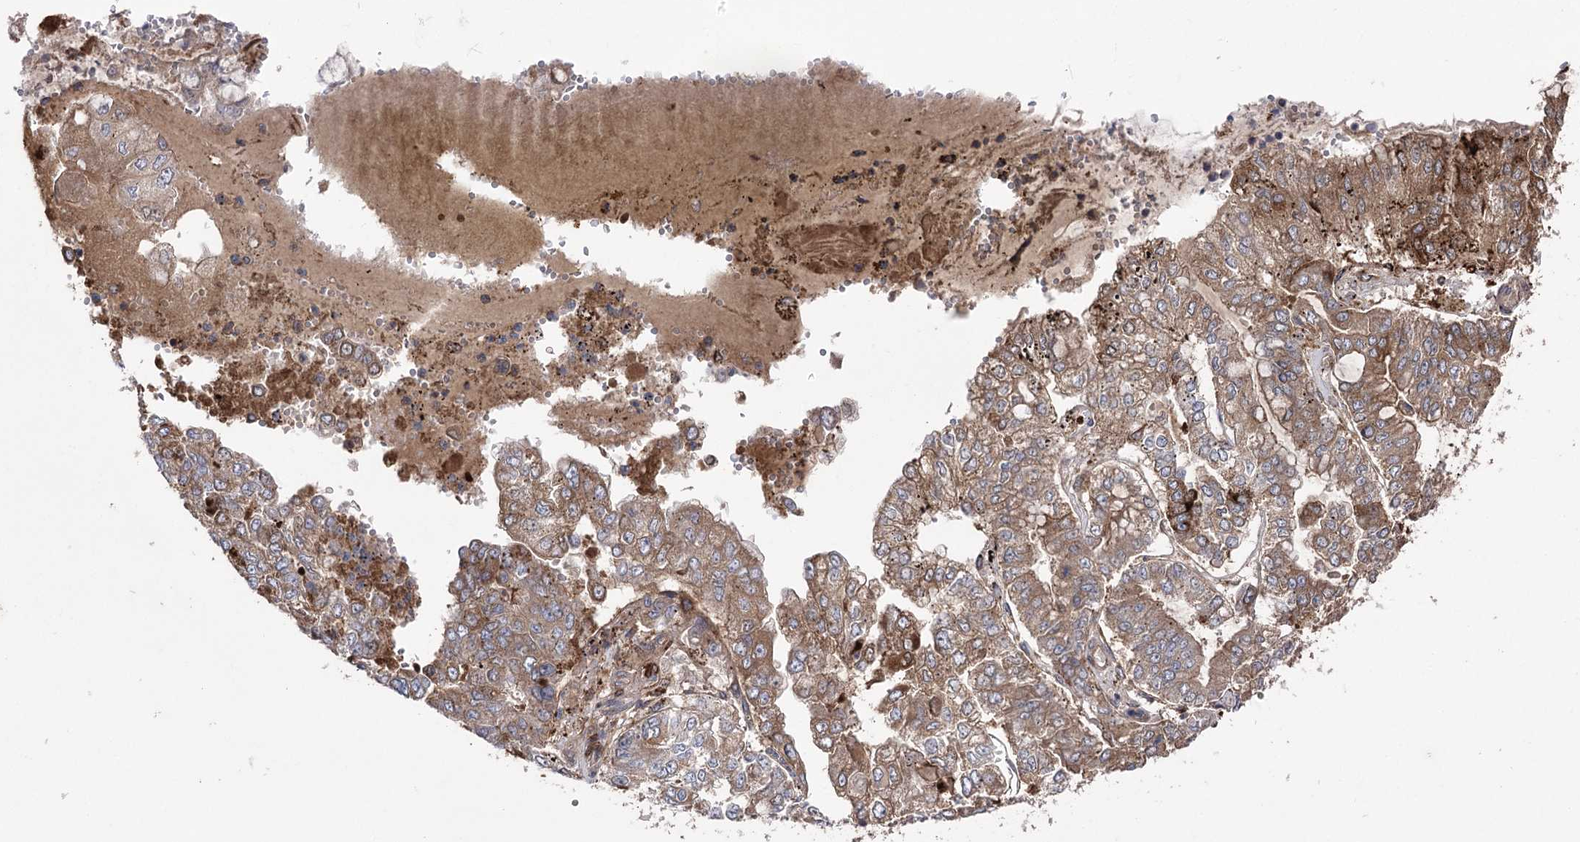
{"staining": {"intensity": "moderate", "quantity": "25%-75%", "location": "cytoplasmic/membranous"}, "tissue": "stomach cancer", "cell_type": "Tumor cells", "image_type": "cancer", "snomed": [{"axis": "morphology", "description": "Adenocarcinoma, NOS"}, {"axis": "topography", "description": "Stomach"}], "caption": "Immunohistochemistry (IHC) (DAB) staining of stomach cancer shows moderate cytoplasmic/membranous protein staining in approximately 25%-75% of tumor cells.", "gene": "OTUD1", "patient": {"sex": "male", "age": 76}}